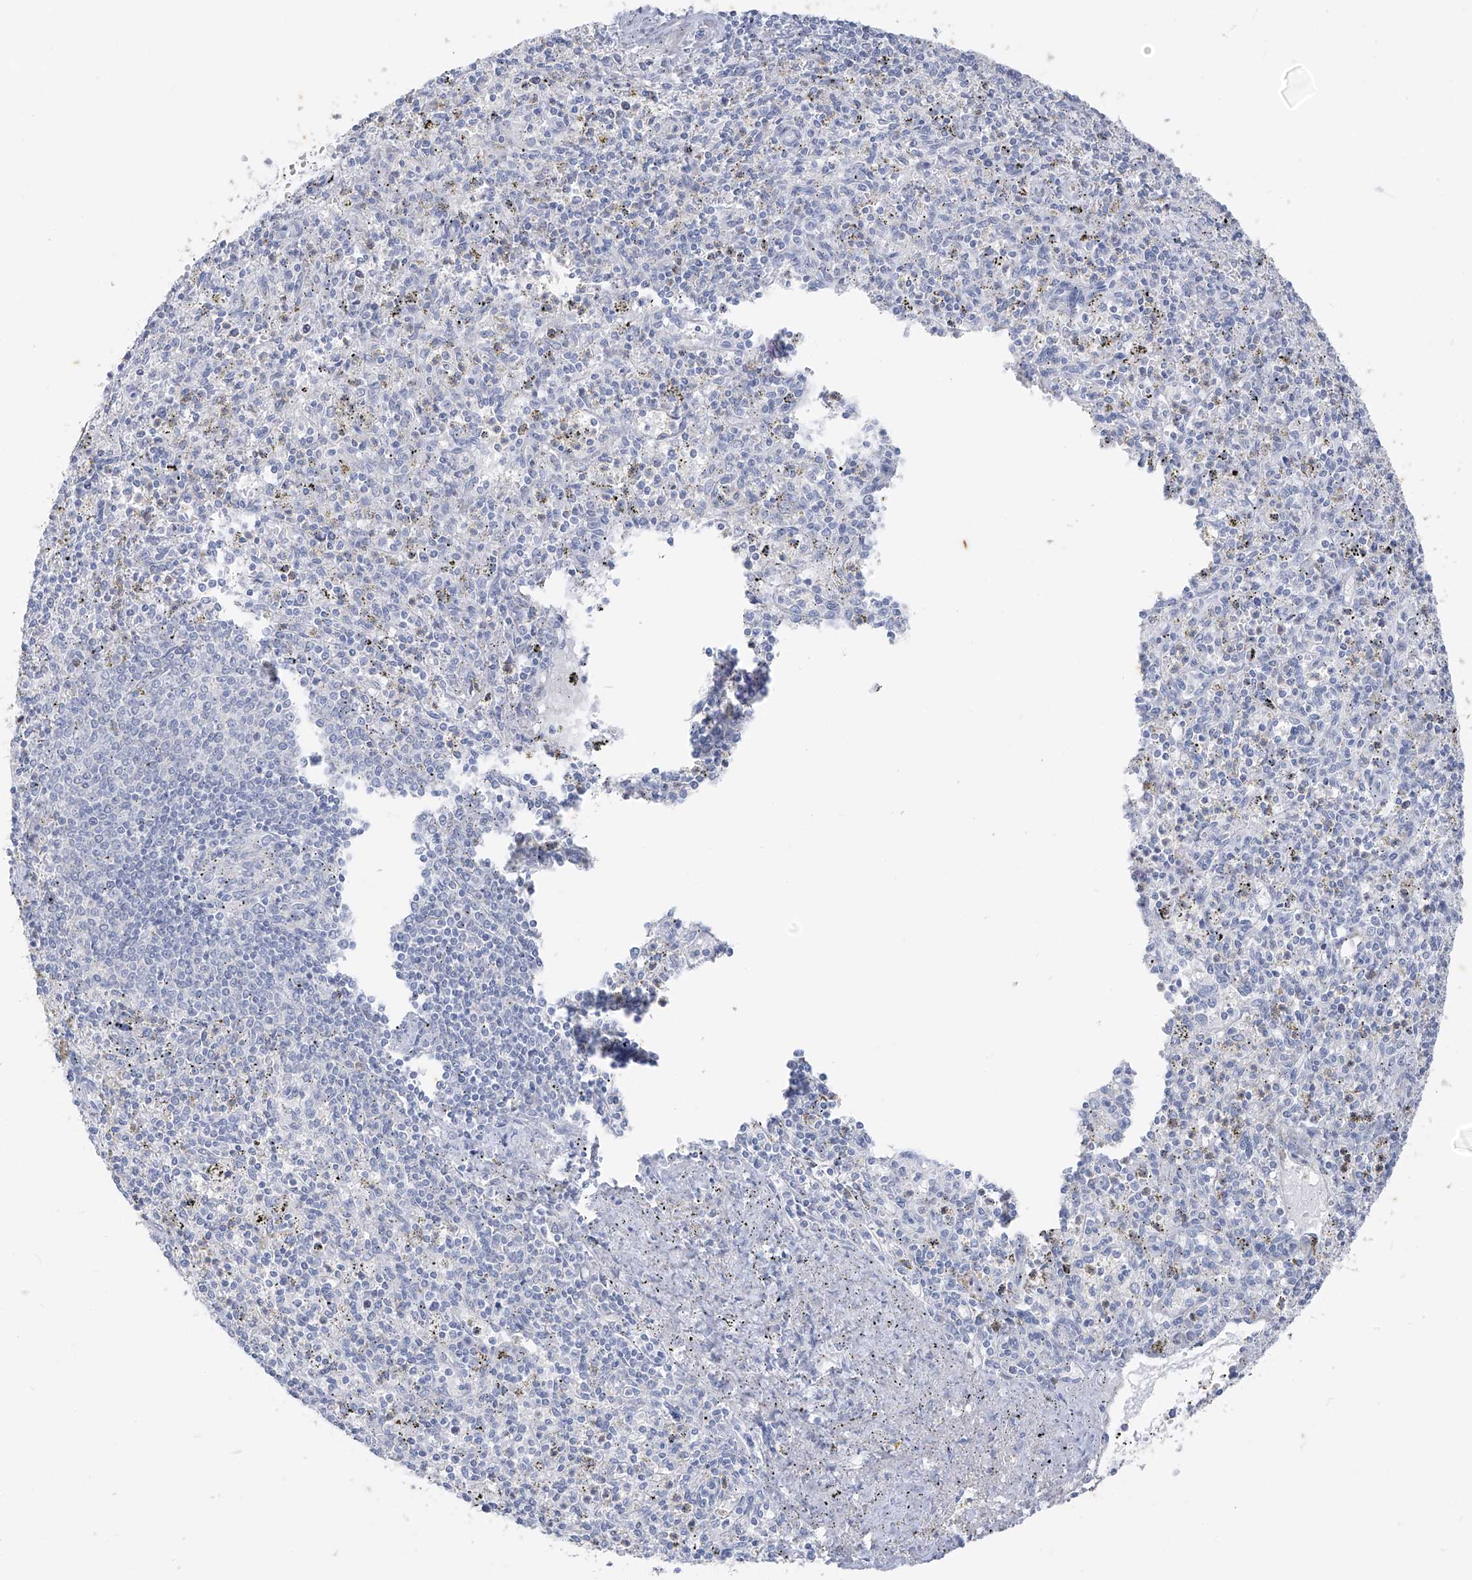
{"staining": {"intensity": "negative", "quantity": "none", "location": "none"}, "tissue": "spleen", "cell_type": "Cells in red pulp", "image_type": "normal", "snomed": [{"axis": "morphology", "description": "Normal tissue, NOS"}, {"axis": "topography", "description": "Spleen"}], "caption": "Spleen stained for a protein using IHC displays no expression cells in red pulp.", "gene": "CX3CR1", "patient": {"sex": "male", "age": 72}}